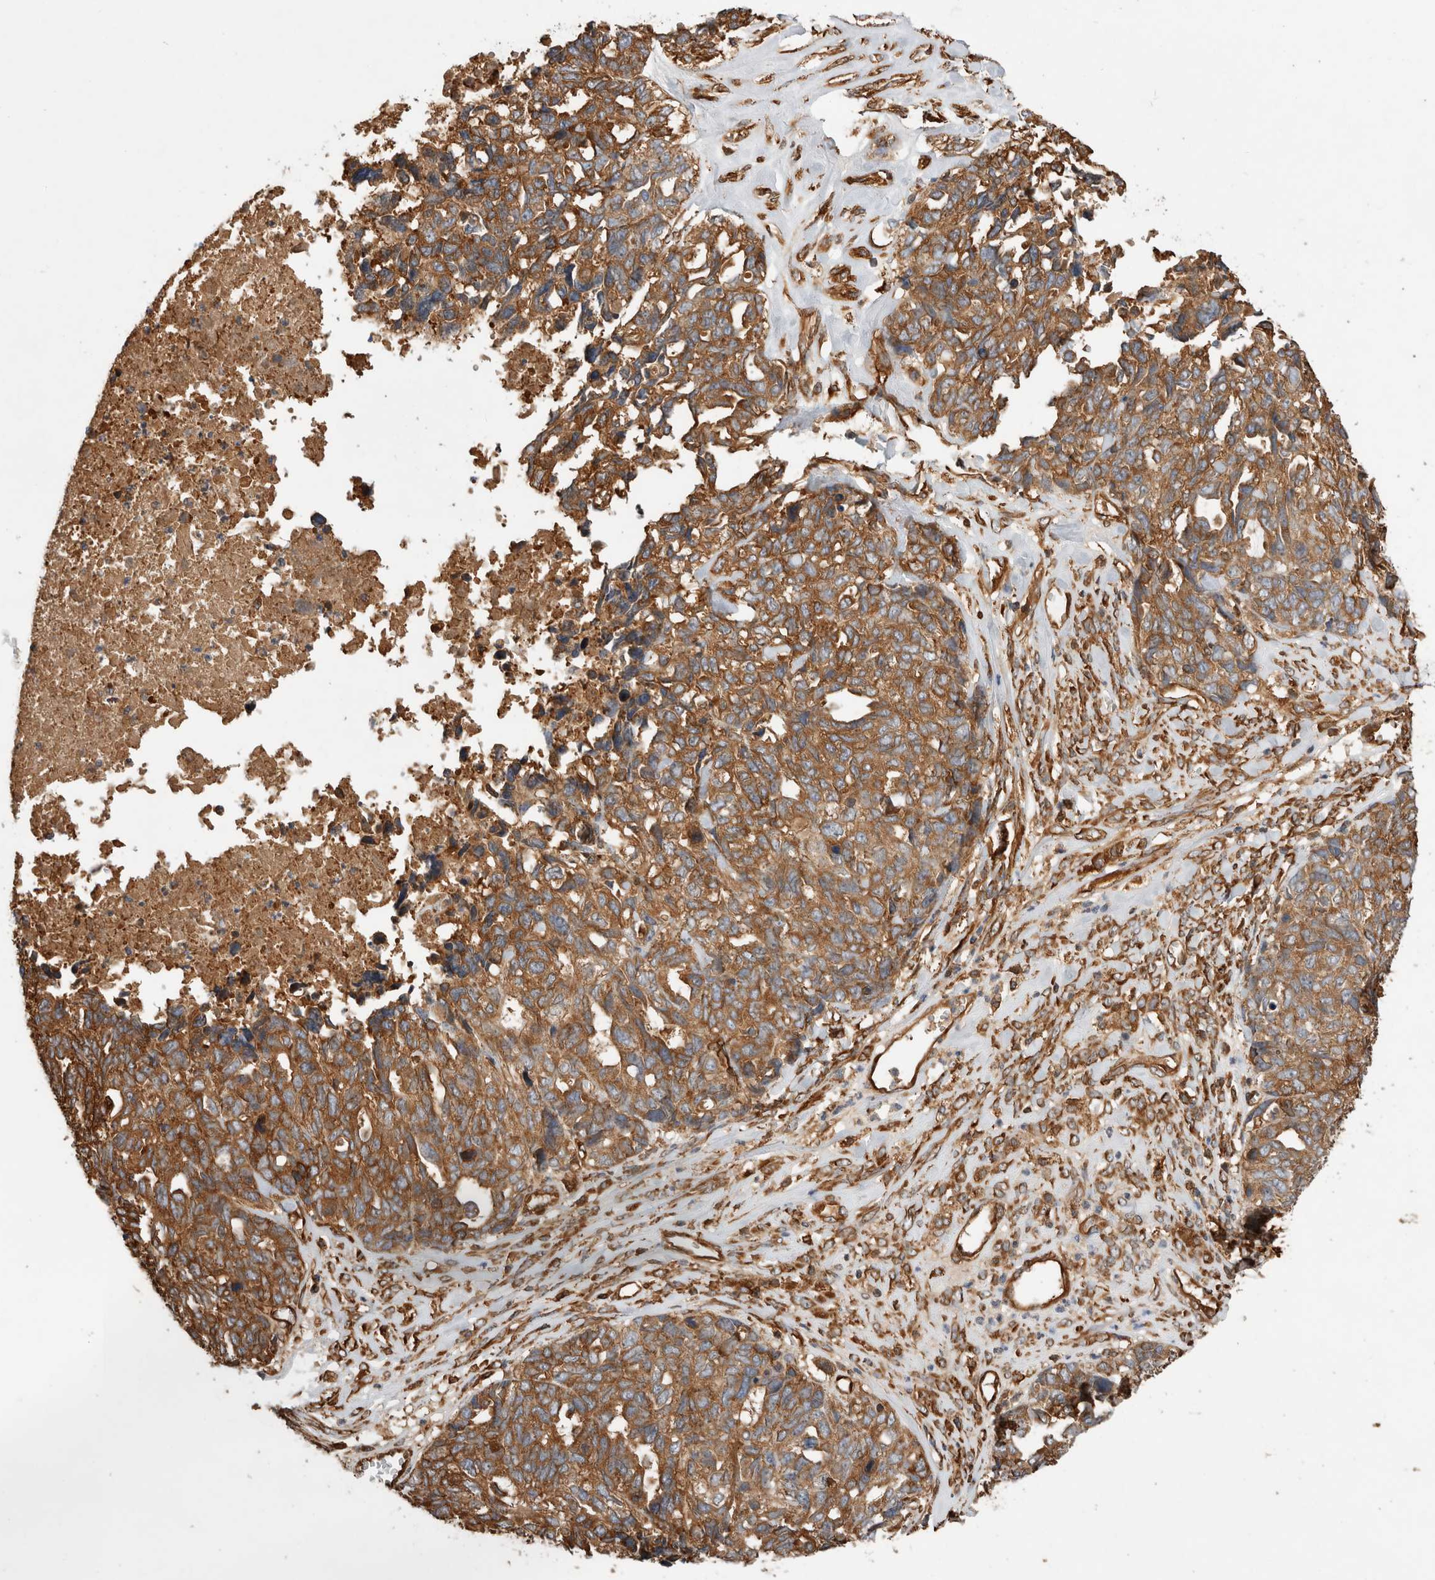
{"staining": {"intensity": "moderate", "quantity": ">75%", "location": "cytoplasmic/membranous"}, "tissue": "ovarian cancer", "cell_type": "Tumor cells", "image_type": "cancer", "snomed": [{"axis": "morphology", "description": "Cystadenocarcinoma, serous, NOS"}, {"axis": "topography", "description": "Ovary"}], "caption": "Brown immunohistochemical staining in human serous cystadenocarcinoma (ovarian) shows moderate cytoplasmic/membranous staining in about >75% of tumor cells. (Brightfield microscopy of DAB IHC at high magnification).", "gene": "ZNF397", "patient": {"sex": "female", "age": 79}}